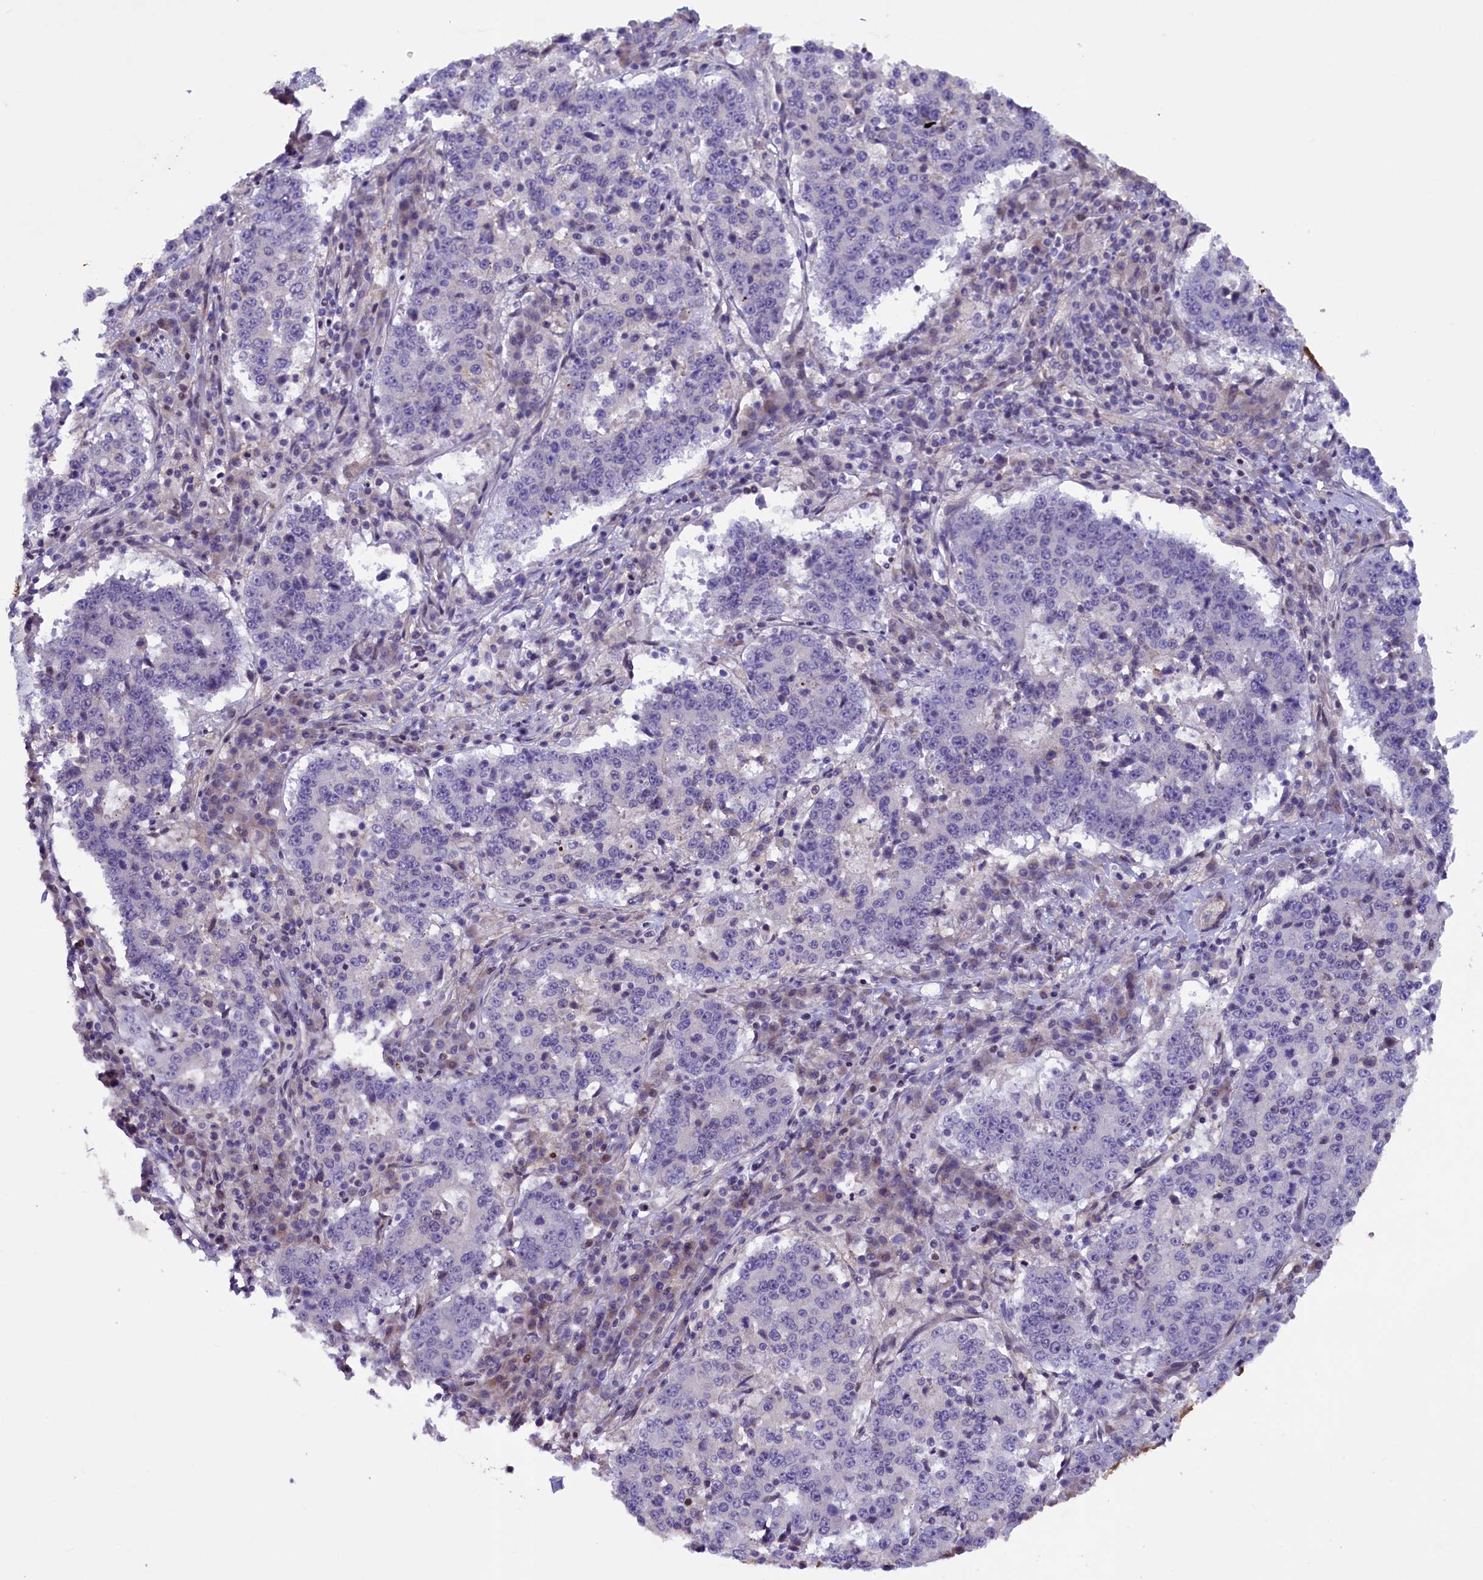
{"staining": {"intensity": "negative", "quantity": "none", "location": "none"}, "tissue": "stomach cancer", "cell_type": "Tumor cells", "image_type": "cancer", "snomed": [{"axis": "morphology", "description": "Adenocarcinoma, NOS"}, {"axis": "topography", "description": "Stomach"}], "caption": "This is an immunohistochemistry (IHC) image of stomach adenocarcinoma. There is no positivity in tumor cells.", "gene": "MAN2C1", "patient": {"sex": "male", "age": 59}}